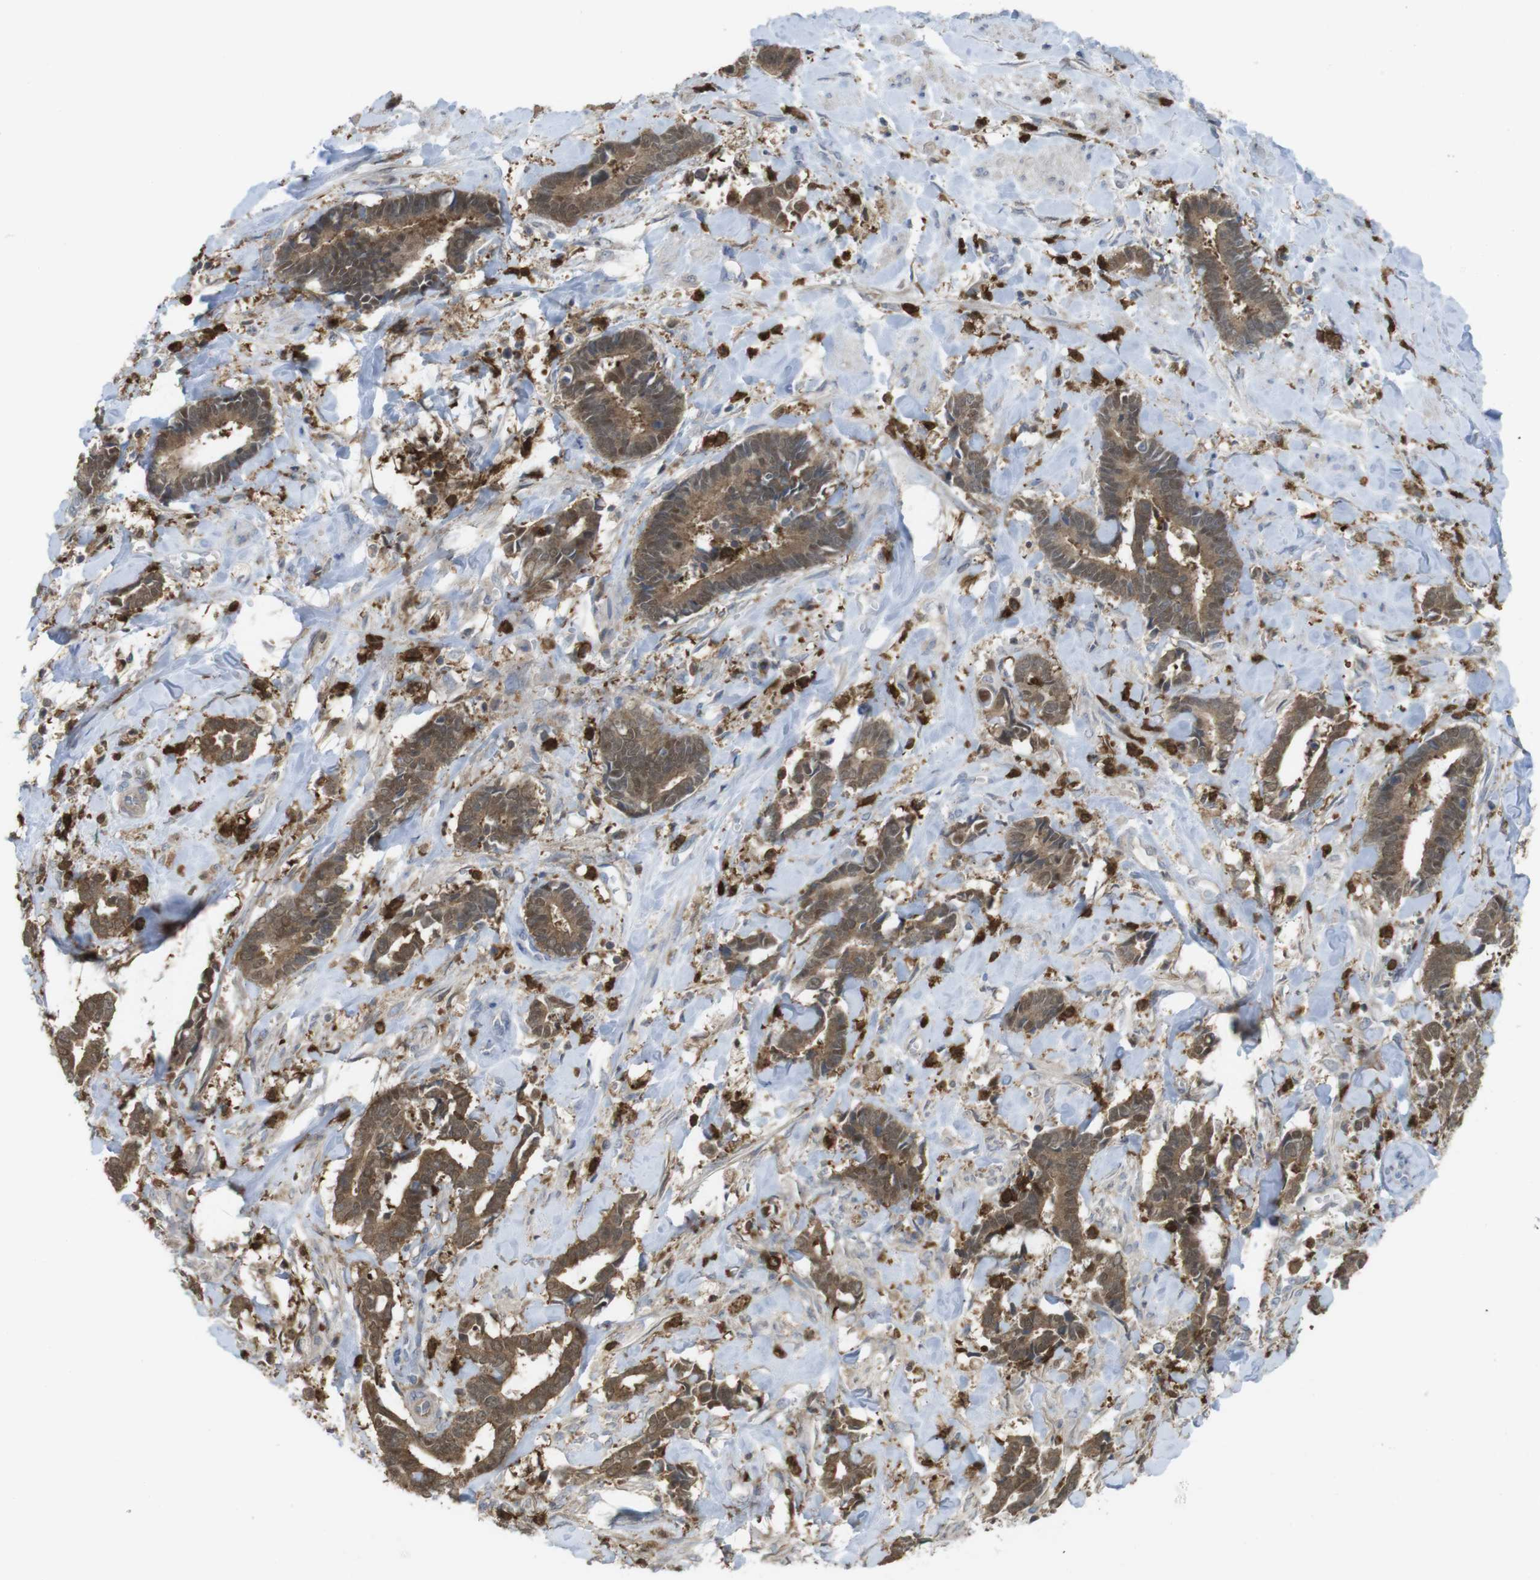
{"staining": {"intensity": "moderate", "quantity": ">75%", "location": "cytoplasmic/membranous"}, "tissue": "cervical cancer", "cell_type": "Tumor cells", "image_type": "cancer", "snomed": [{"axis": "morphology", "description": "Adenocarcinoma, NOS"}, {"axis": "topography", "description": "Cervix"}], "caption": "Moderate cytoplasmic/membranous staining for a protein is appreciated in approximately >75% of tumor cells of adenocarcinoma (cervical) using immunohistochemistry (IHC).", "gene": "PRKCD", "patient": {"sex": "female", "age": 44}}